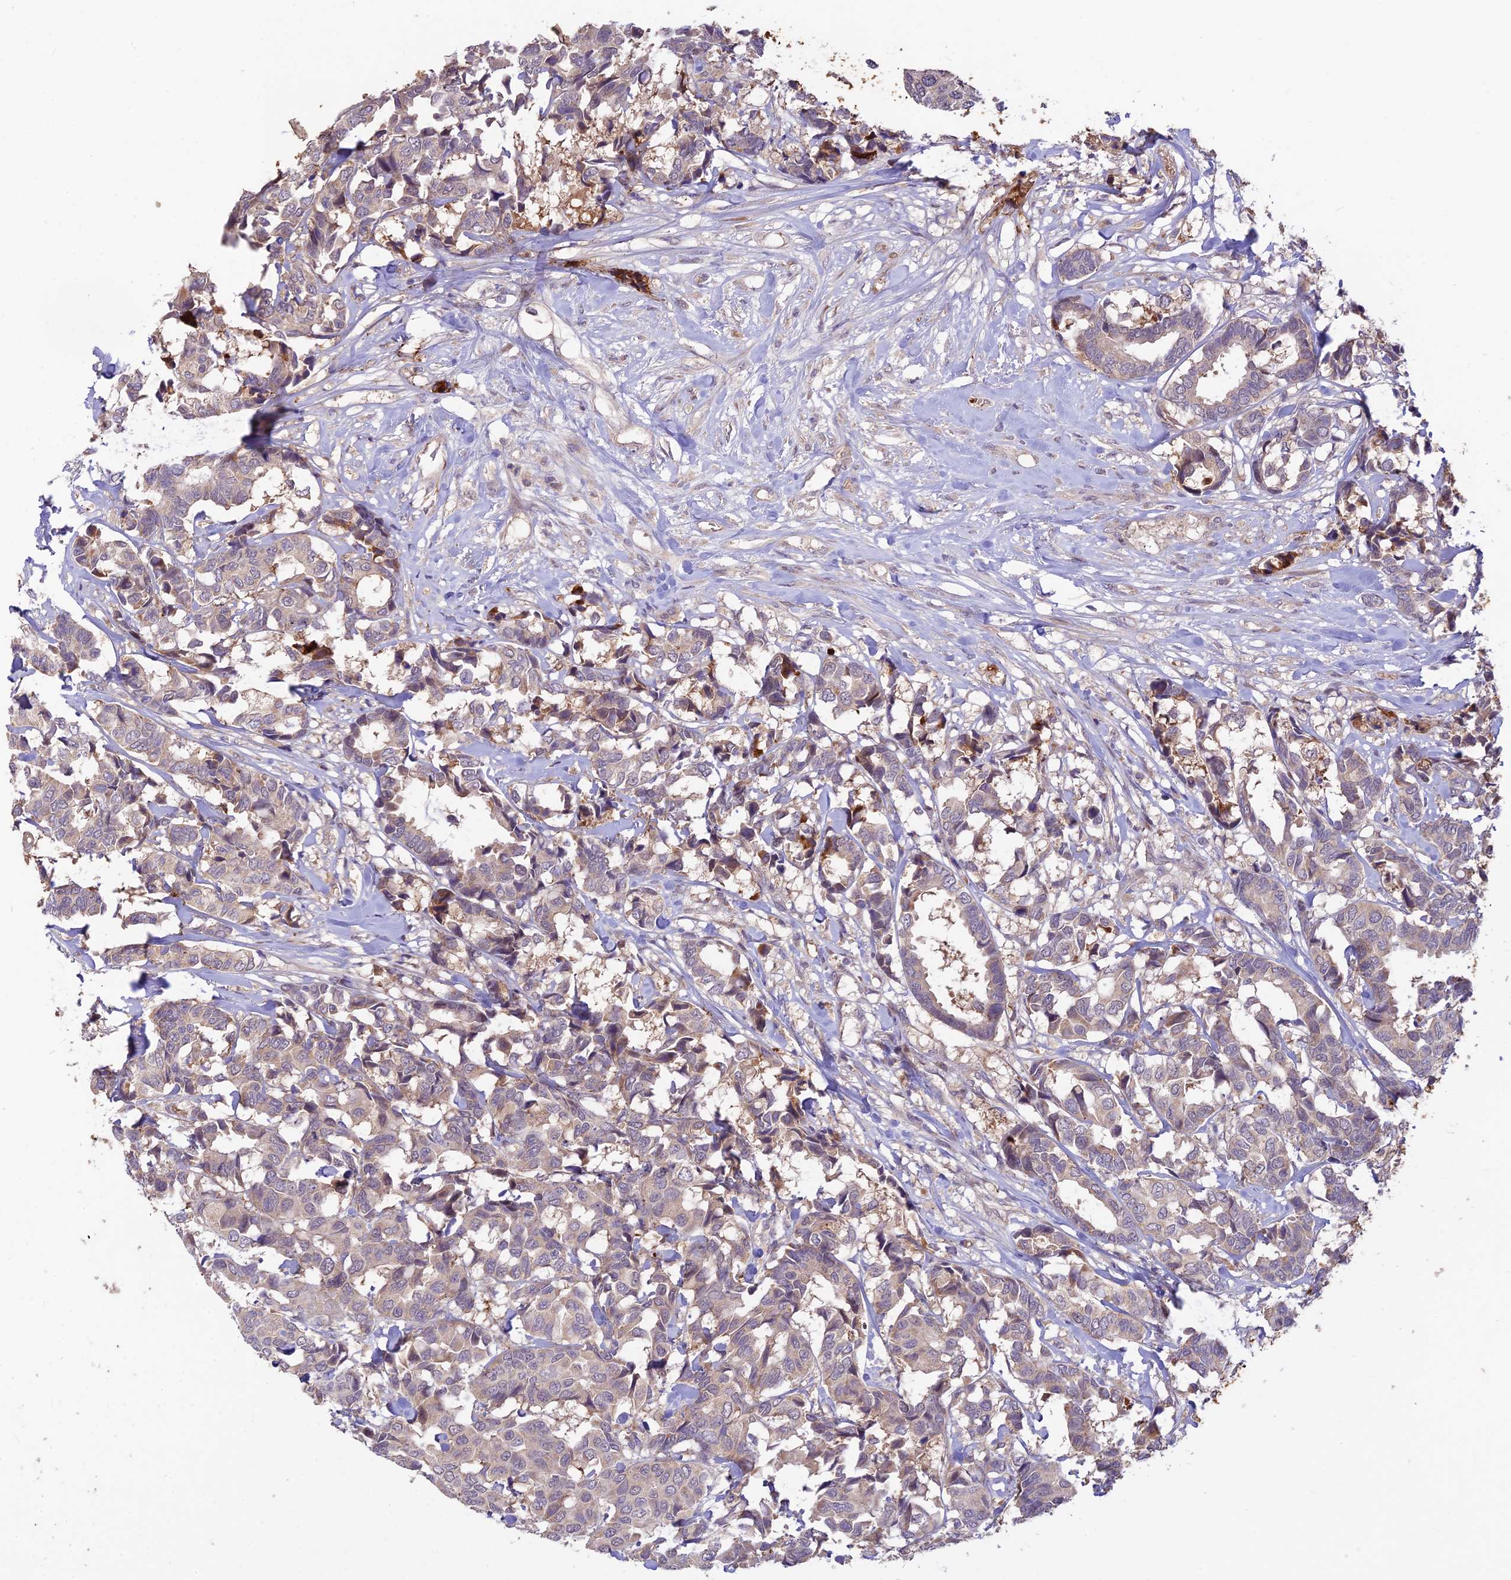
{"staining": {"intensity": "weak", "quantity": ">75%", "location": "cytoplasmic/membranous"}, "tissue": "breast cancer", "cell_type": "Tumor cells", "image_type": "cancer", "snomed": [{"axis": "morphology", "description": "Normal tissue, NOS"}, {"axis": "morphology", "description": "Duct carcinoma"}, {"axis": "topography", "description": "Breast"}], "caption": "This photomicrograph displays IHC staining of breast cancer, with low weak cytoplasmic/membranous positivity in approximately >75% of tumor cells.", "gene": "ASPDH", "patient": {"sex": "female", "age": 87}}